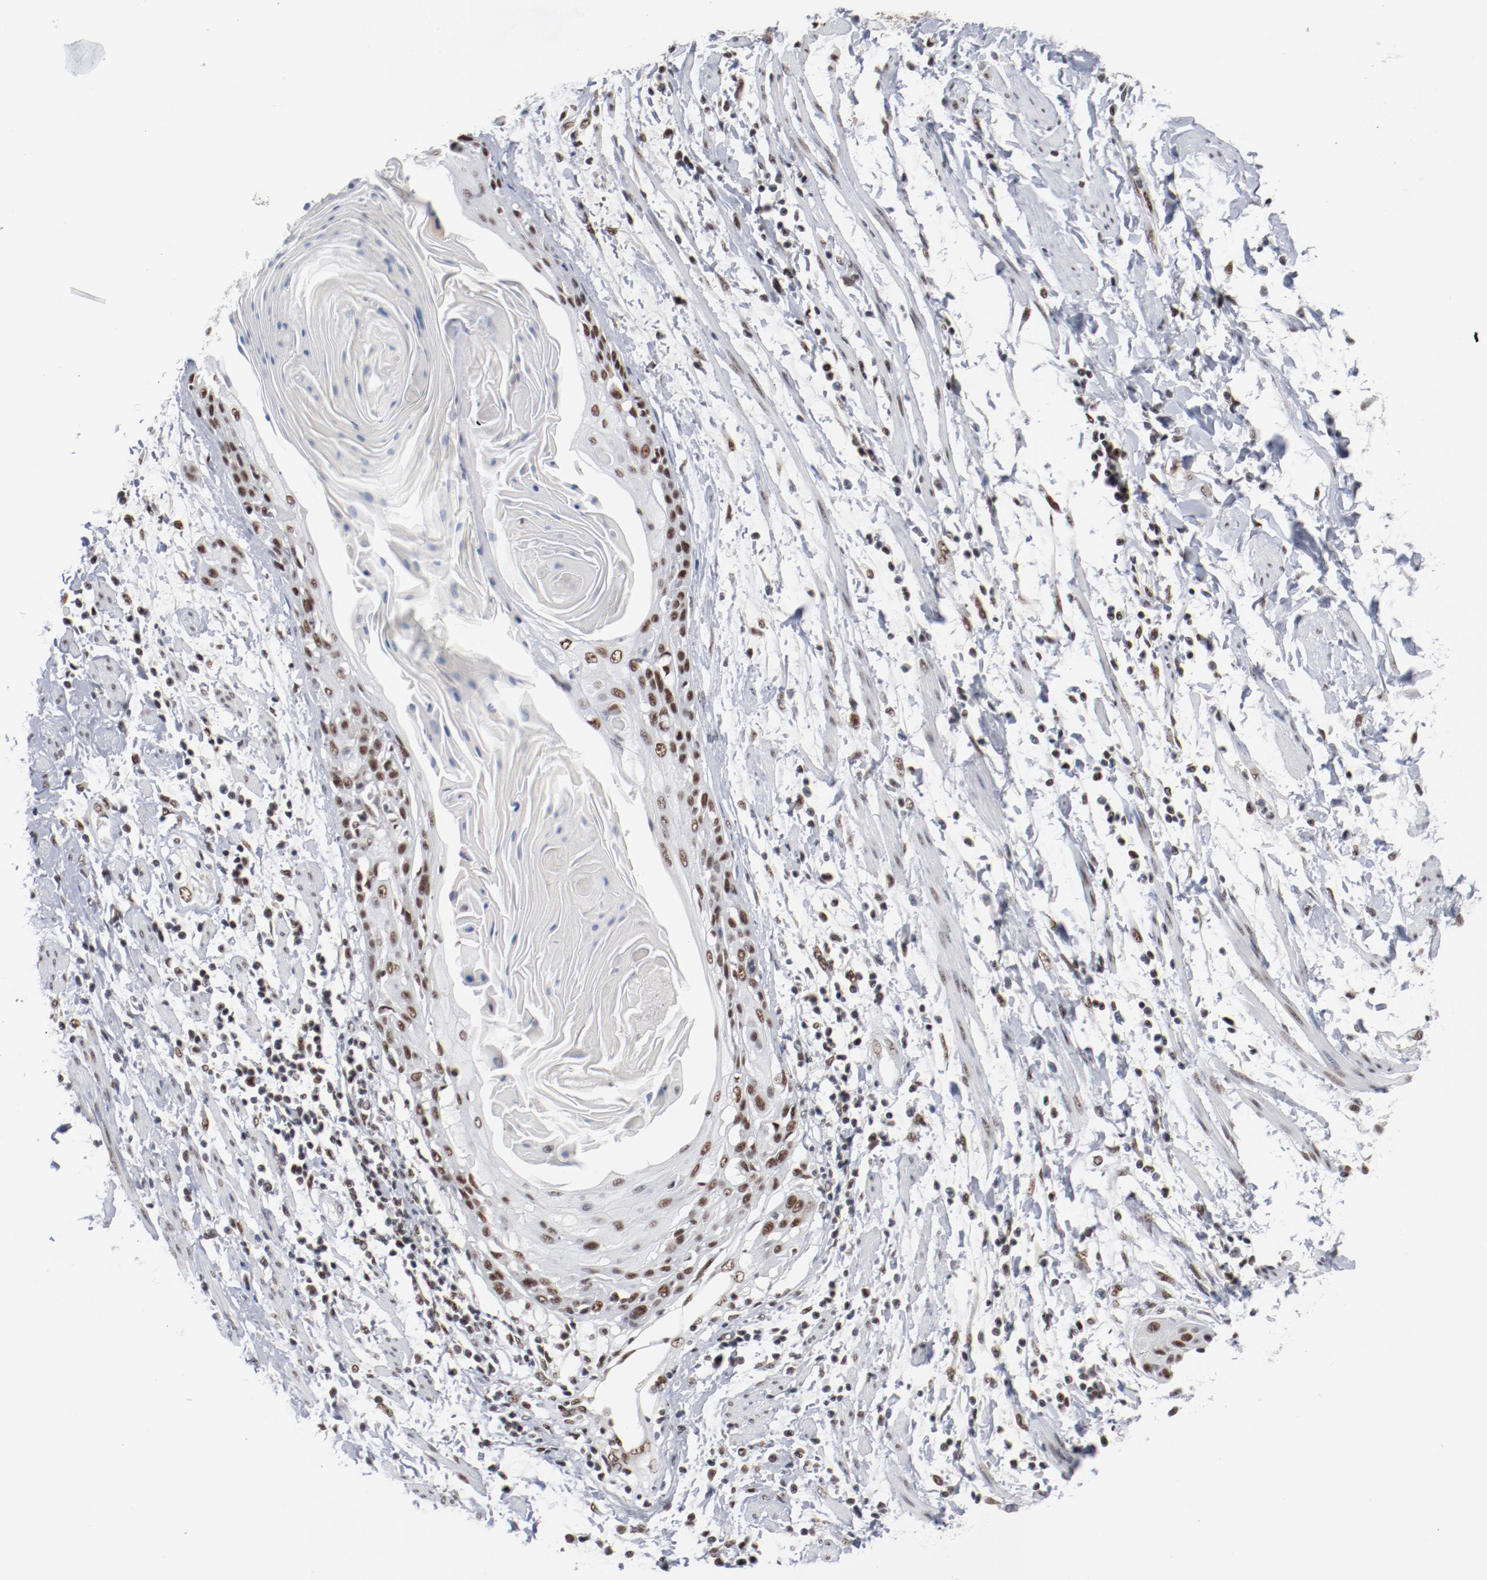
{"staining": {"intensity": "moderate", "quantity": ">75%", "location": "nuclear"}, "tissue": "cervical cancer", "cell_type": "Tumor cells", "image_type": "cancer", "snomed": [{"axis": "morphology", "description": "Squamous cell carcinoma, NOS"}, {"axis": "topography", "description": "Cervix"}], "caption": "This image demonstrates immunohistochemistry staining of human cervical cancer (squamous cell carcinoma), with medium moderate nuclear expression in approximately >75% of tumor cells.", "gene": "BUB3", "patient": {"sex": "female", "age": 57}}